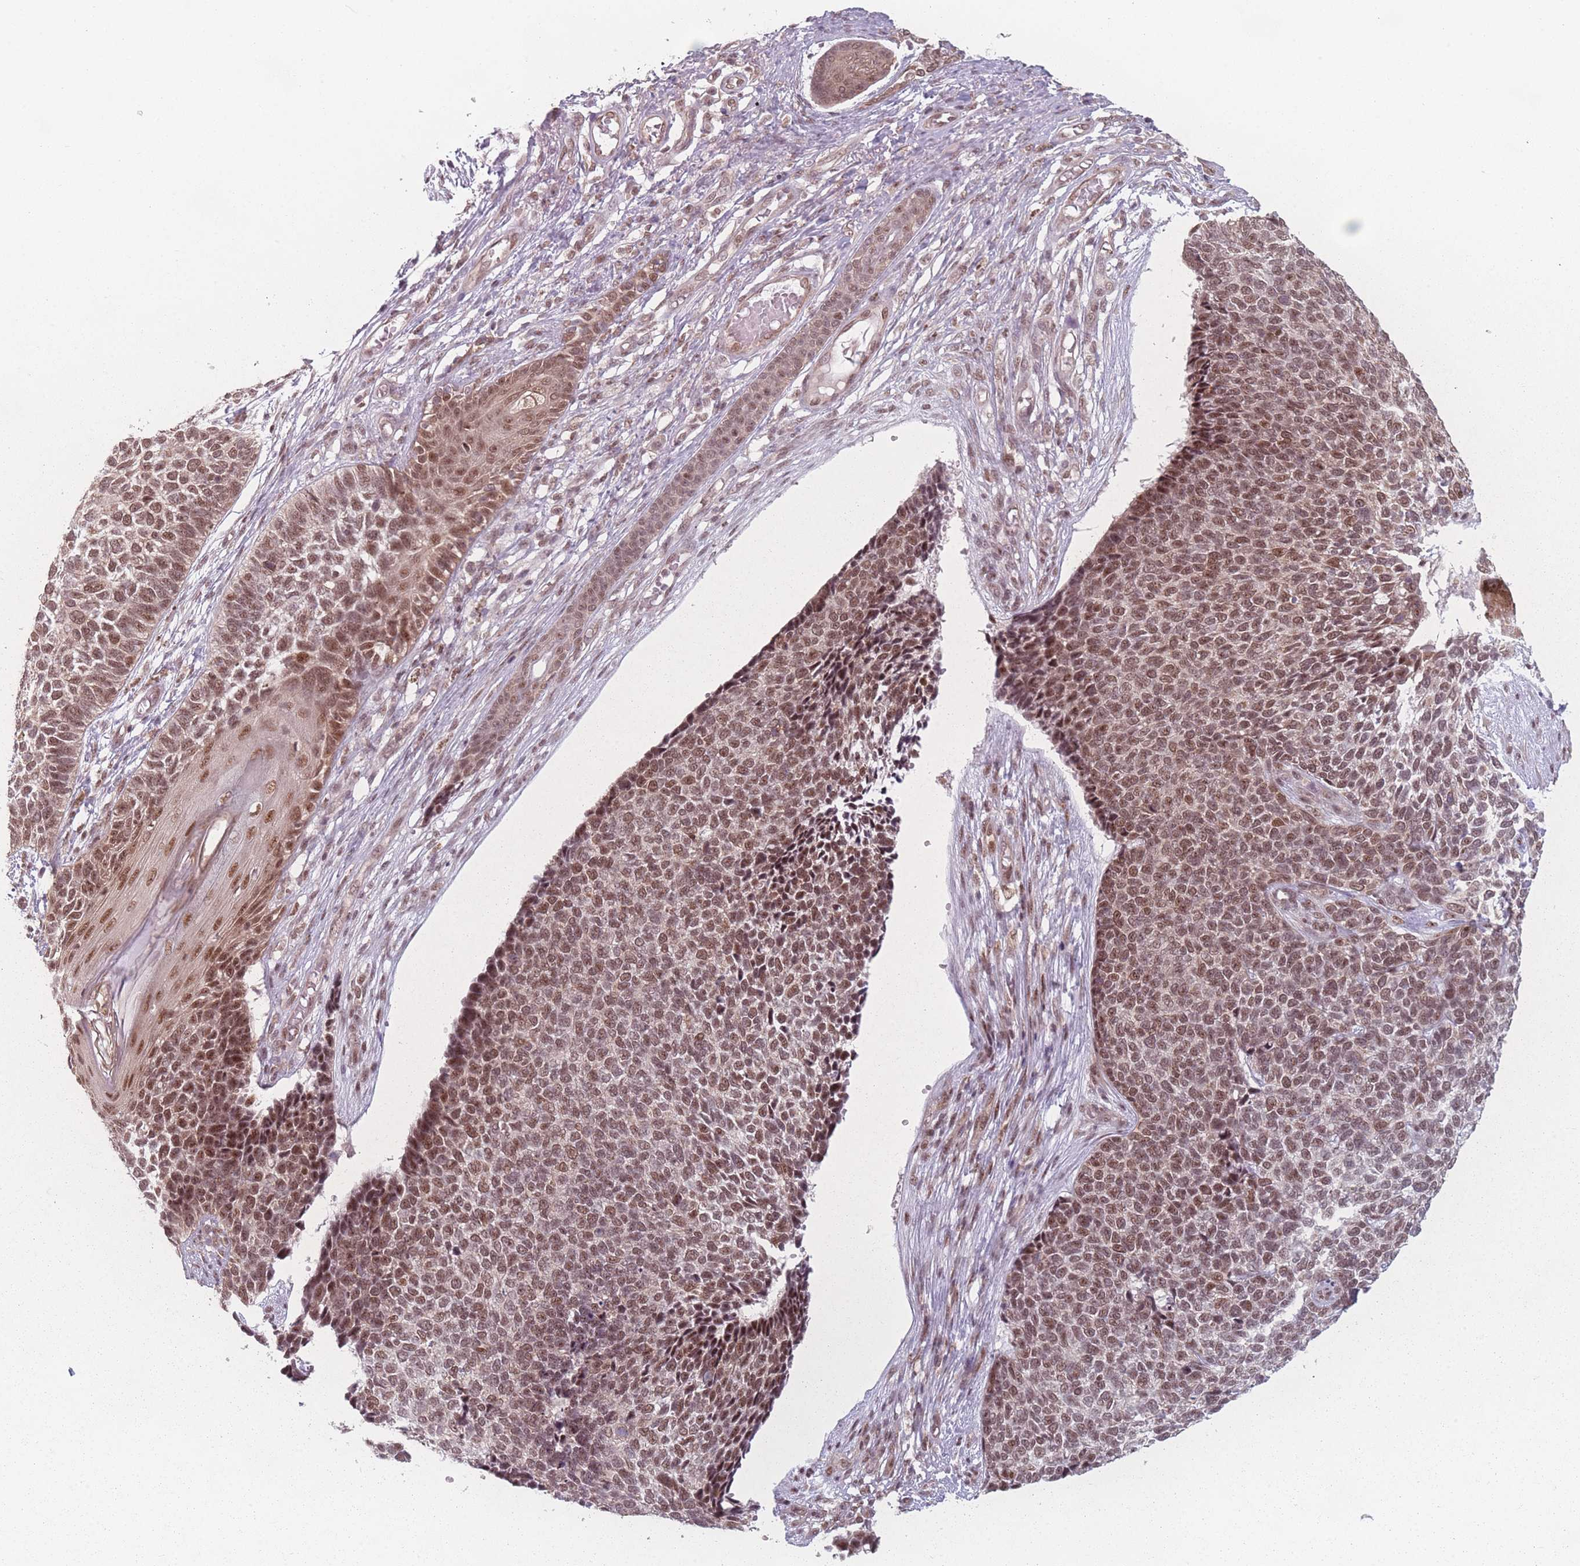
{"staining": {"intensity": "moderate", "quantity": ">75%", "location": "nuclear"}, "tissue": "skin cancer", "cell_type": "Tumor cells", "image_type": "cancer", "snomed": [{"axis": "morphology", "description": "Basal cell carcinoma"}, {"axis": "topography", "description": "Skin"}], "caption": "Skin cancer stained with a protein marker displays moderate staining in tumor cells.", "gene": "ZC3H14", "patient": {"sex": "female", "age": 84}}